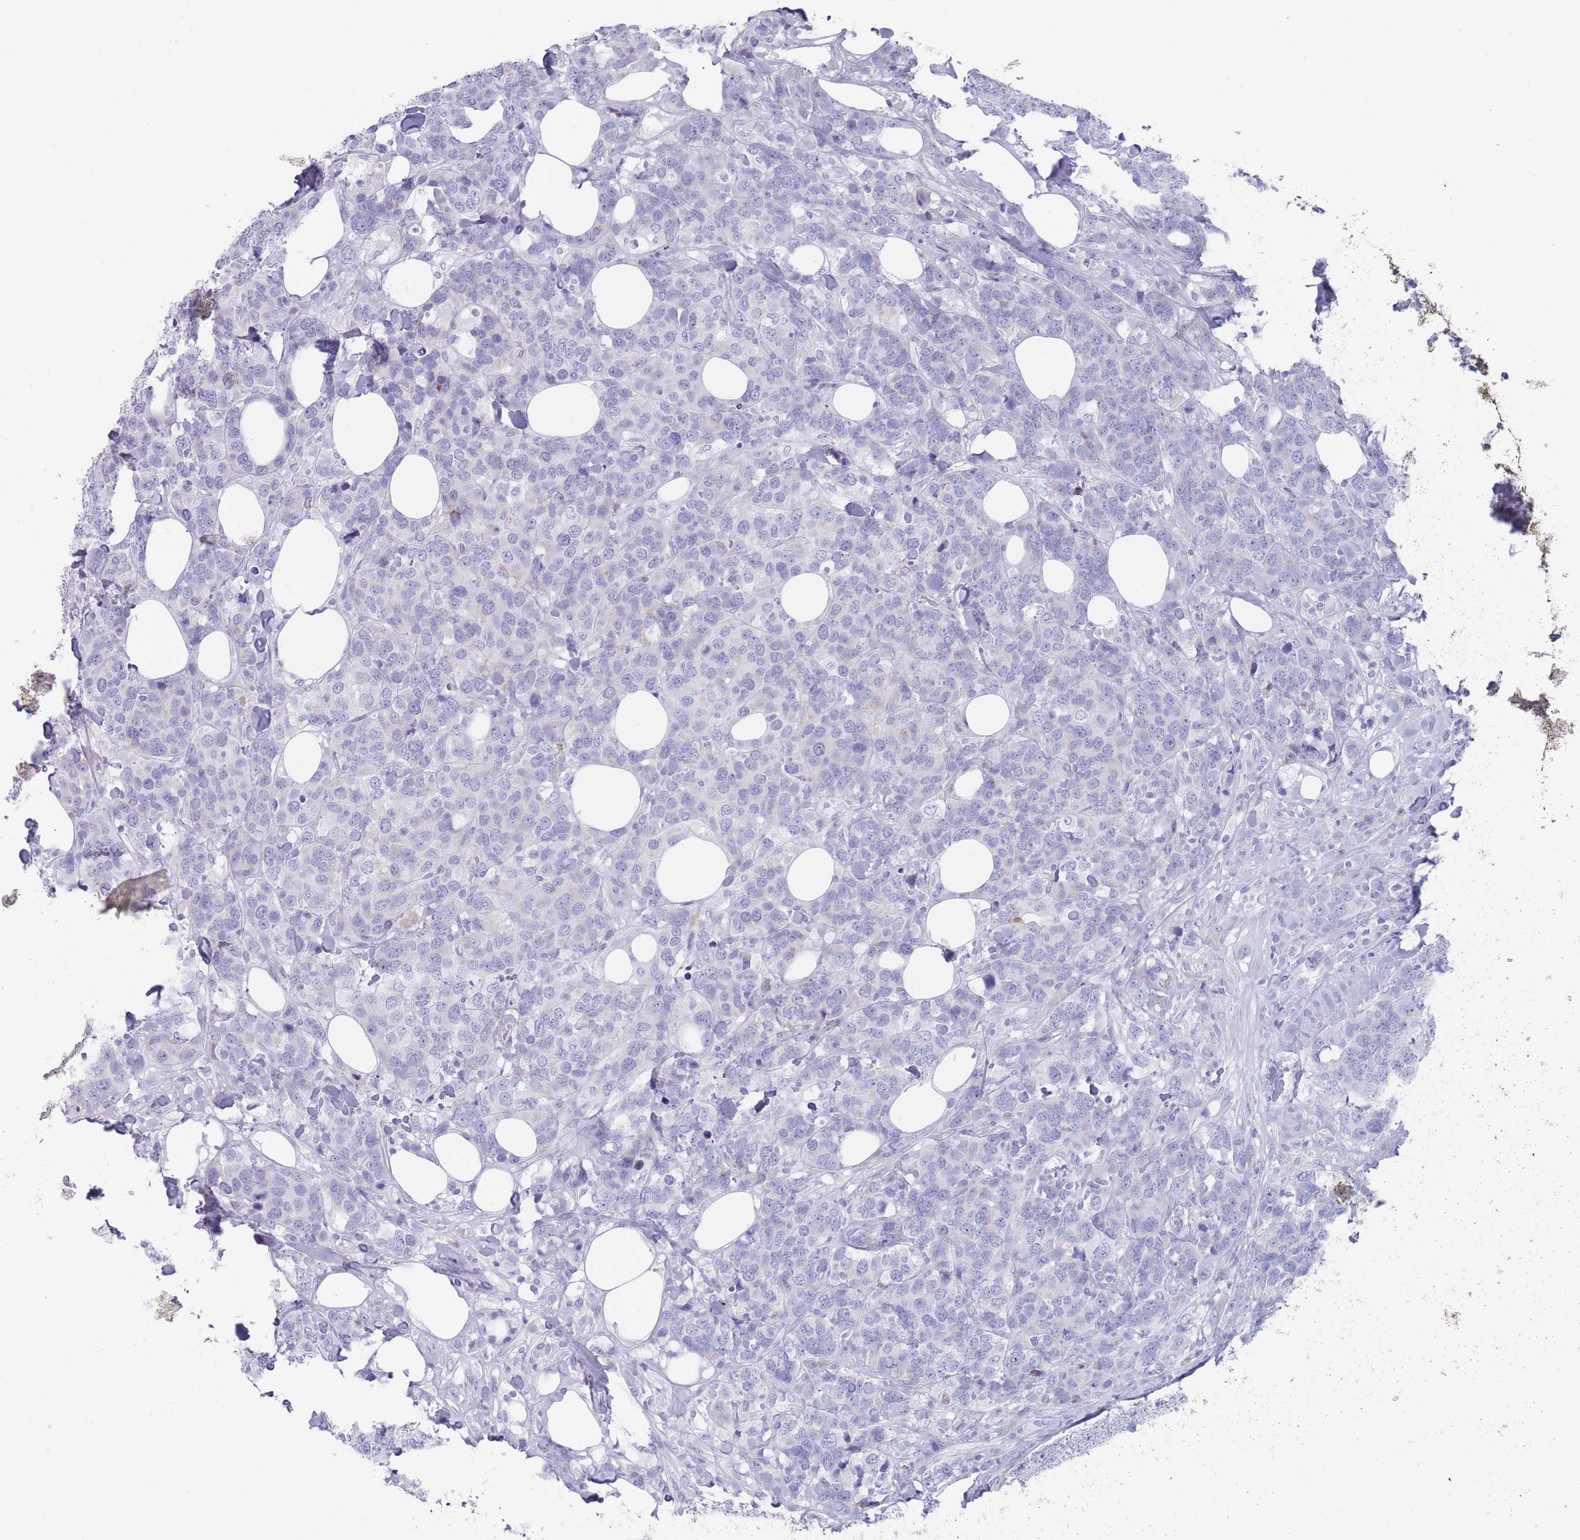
{"staining": {"intensity": "negative", "quantity": "none", "location": "none"}, "tissue": "breast cancer", "cell_type": "Tumor cells", "image_type": "cancer", "snomed": [{"axis": "morphology", "description": "Lobular carcinoma"}, {"axis": "topography", "description": "Breast"}], "caption": "Micrograph shows no significant protein positivity in tumor cells of breast lobular carcinoma.", "gene": "ST8SIA5", "patient": {"sex": "female", "age": 59}}